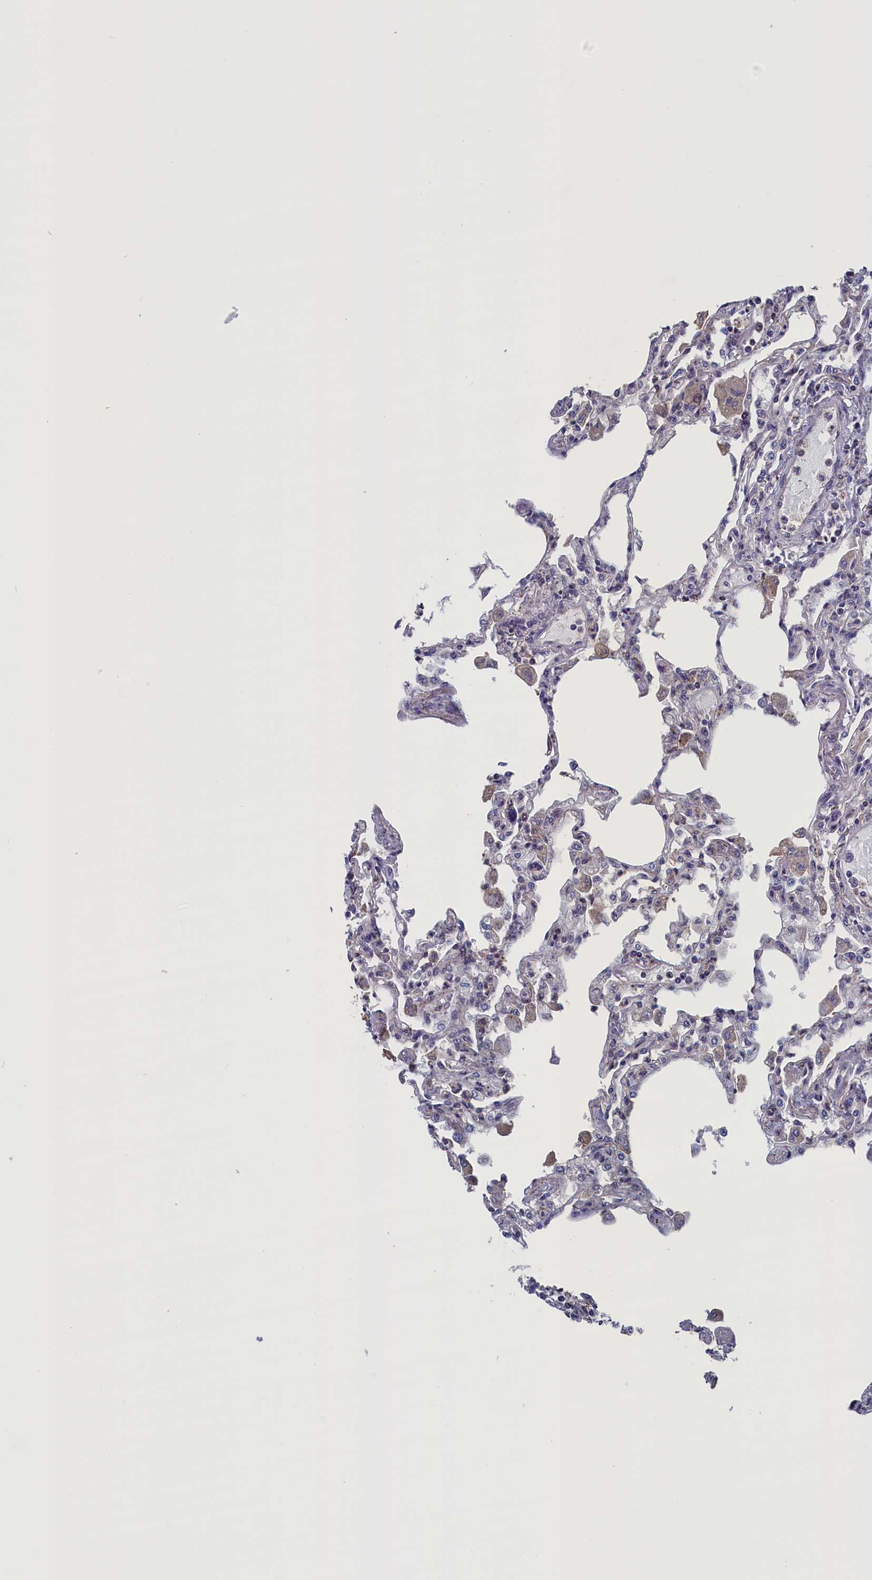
{"staining": {"intensity": "weak", "quantity": "<25%", "location": "cytoplasmic/membranous"}, "tissue": "lung", "cell_type": "Alveolar cells", "image_type": "normal", "snomed": [{"axis": "morphology", "description": "Normal tissue, NOS"}, {"axis": "topography", "description": "Bronchus"}, {"axis": "topography", "description": "Lung"}], "caption": "This is a histopathology image of immunohistochemistry staining of benign lung, which shows no expression in alveolar cells.", "gene": "SPATA13", "patient": {"sex": "female", "age": 49}}